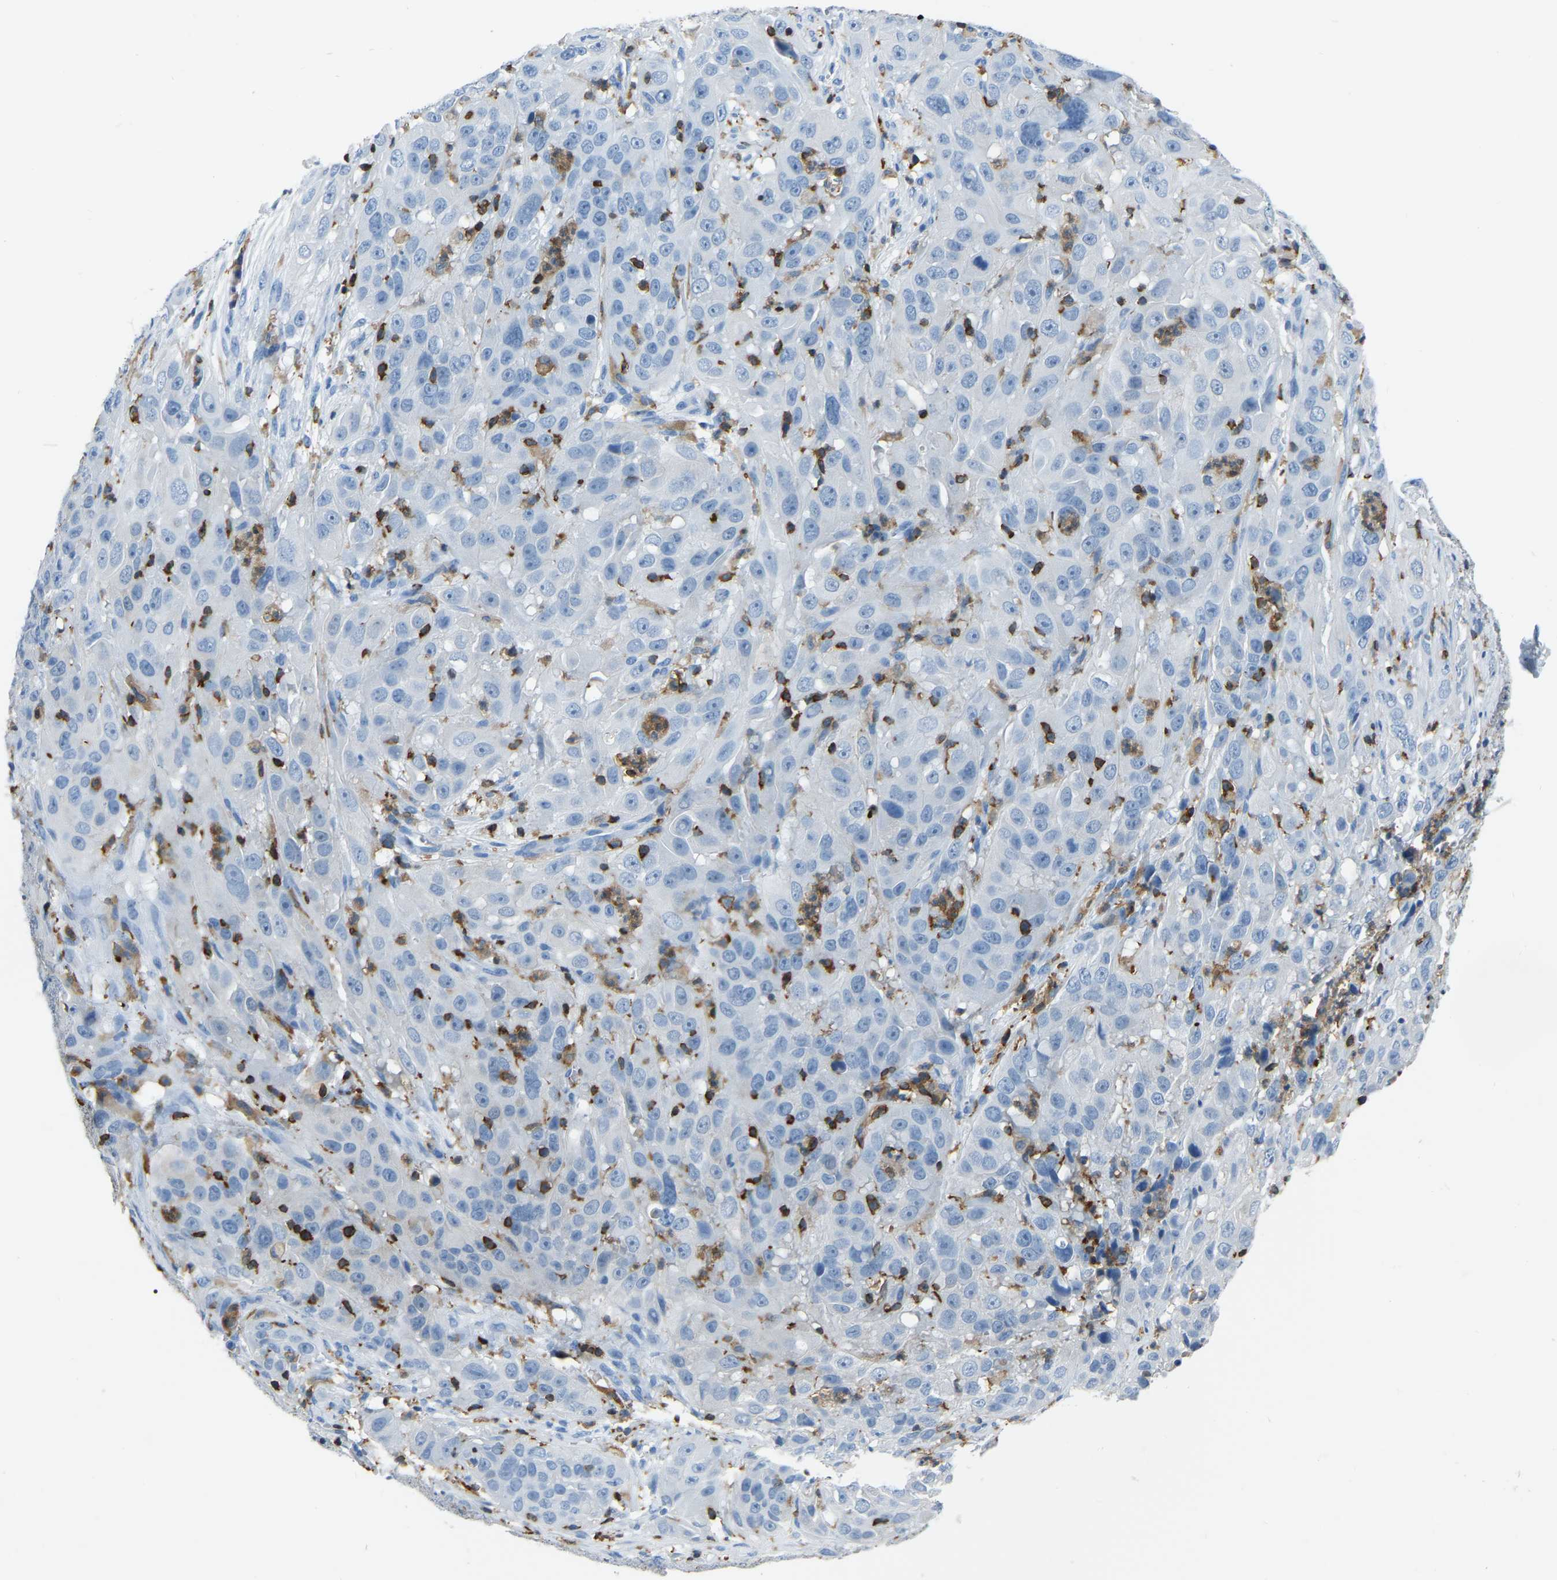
{"staining": {"intensity": "negative", "quantity": "none", "location": "none"}, "tissue": "cervical cancer", "cell_type": "Tumor cells", "image_type": "cancer", "snomed": [{"axis": "morphology", "description": "Squamous cell carcinoma, NOS"}, {"axis": "topography", "description": "Cervix"}], "caption": "Immunohistochemical staining of human squamous cell carcinoma (cervical) shows no significant staining in tumor cells.", "gene": "ARHGAP45", "patient": {"sex": "female", "age": 32}}